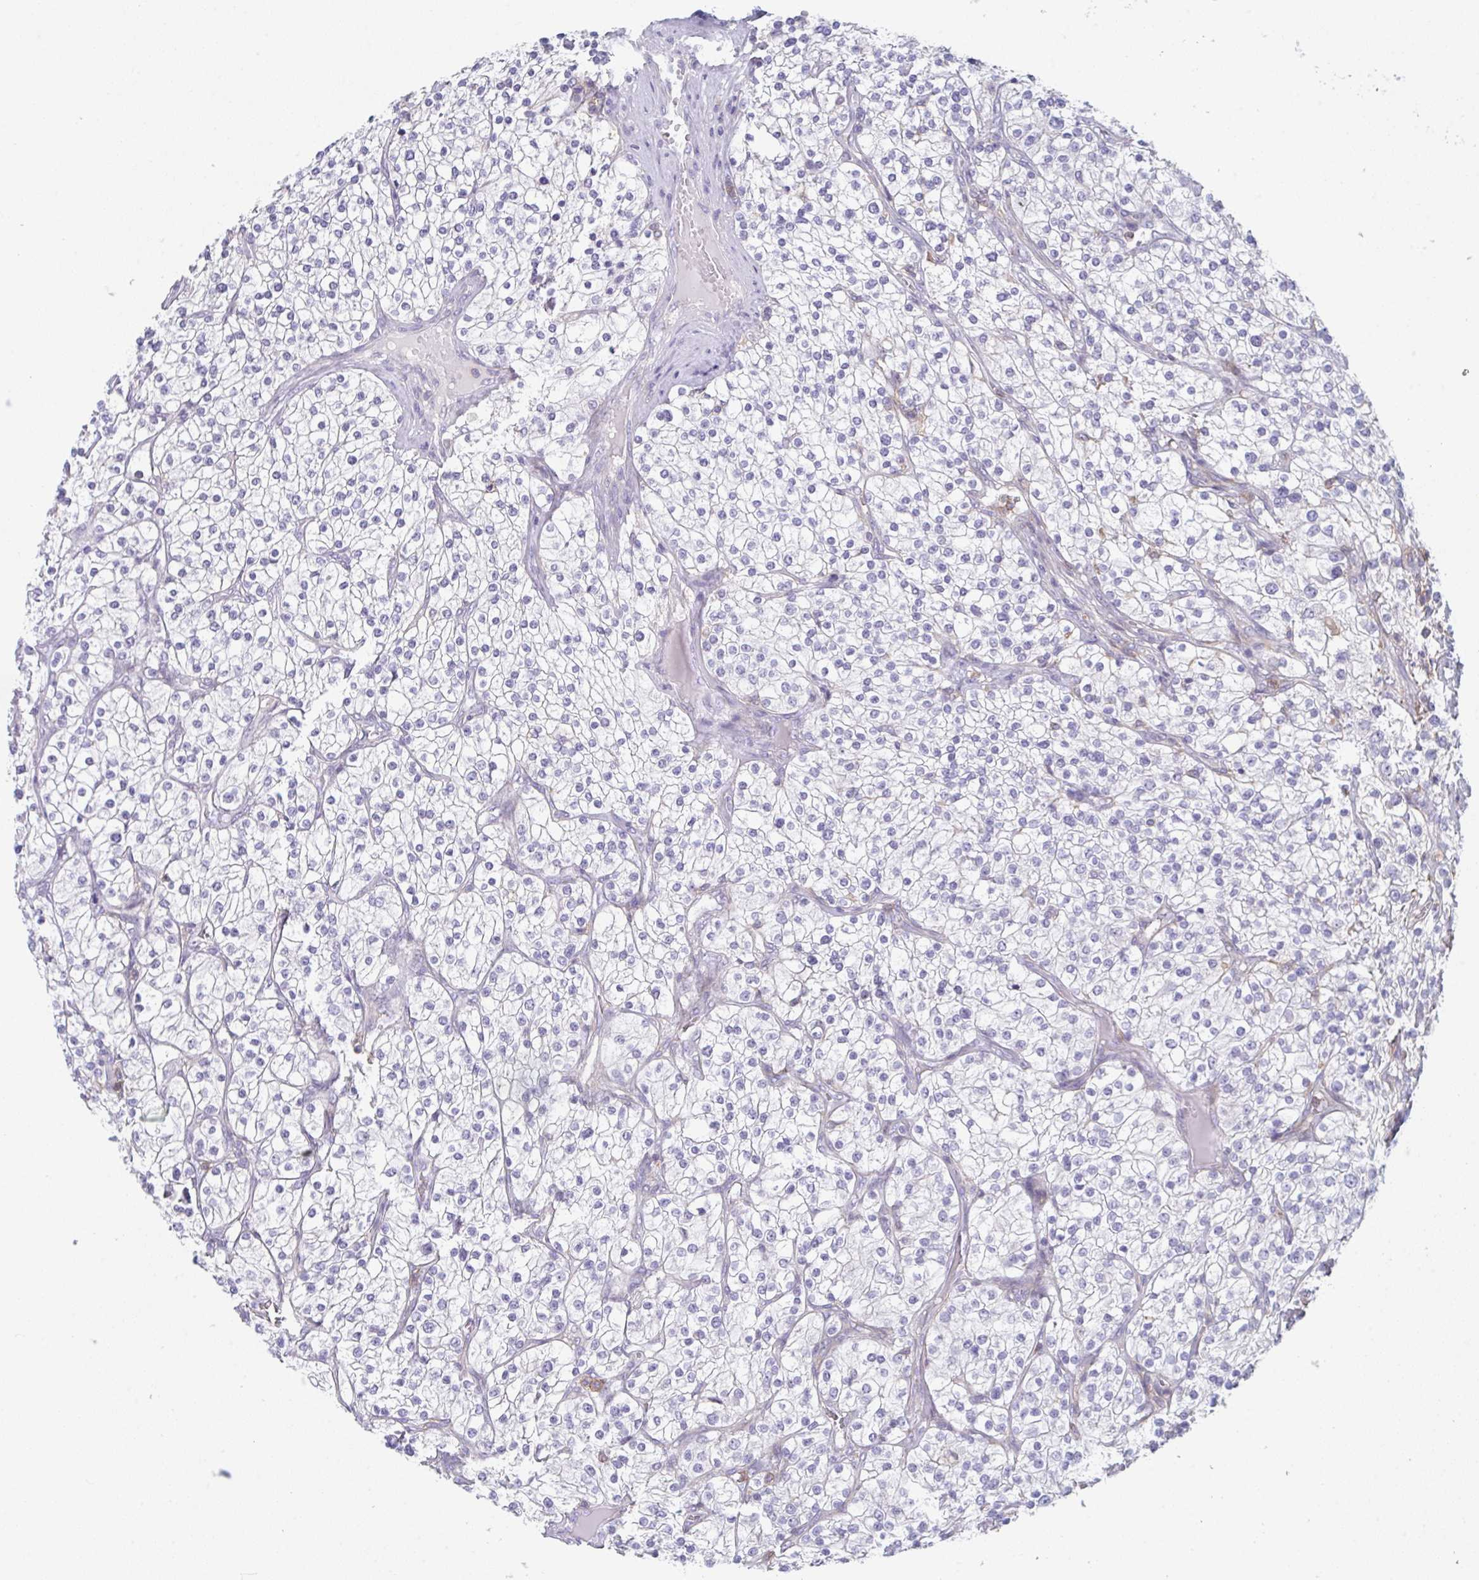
{"staining": {"intensity": "negative", "quantity": "none", "location": "none"}, "tissue": "renal cancer", "cell_type": "Tumor cells", "image_type": "cancer", "snomed": [{"axis": "morphology", "description": "Adenocarcinoma, NOS"}, {"axis": "topography", "description": "Kidney"}], "caption": "Tumor cells are negative for protein expression in human renal adenocarcinoma.", "gene": "DISP2", "patient": {"sex": "male", "age": 80}}